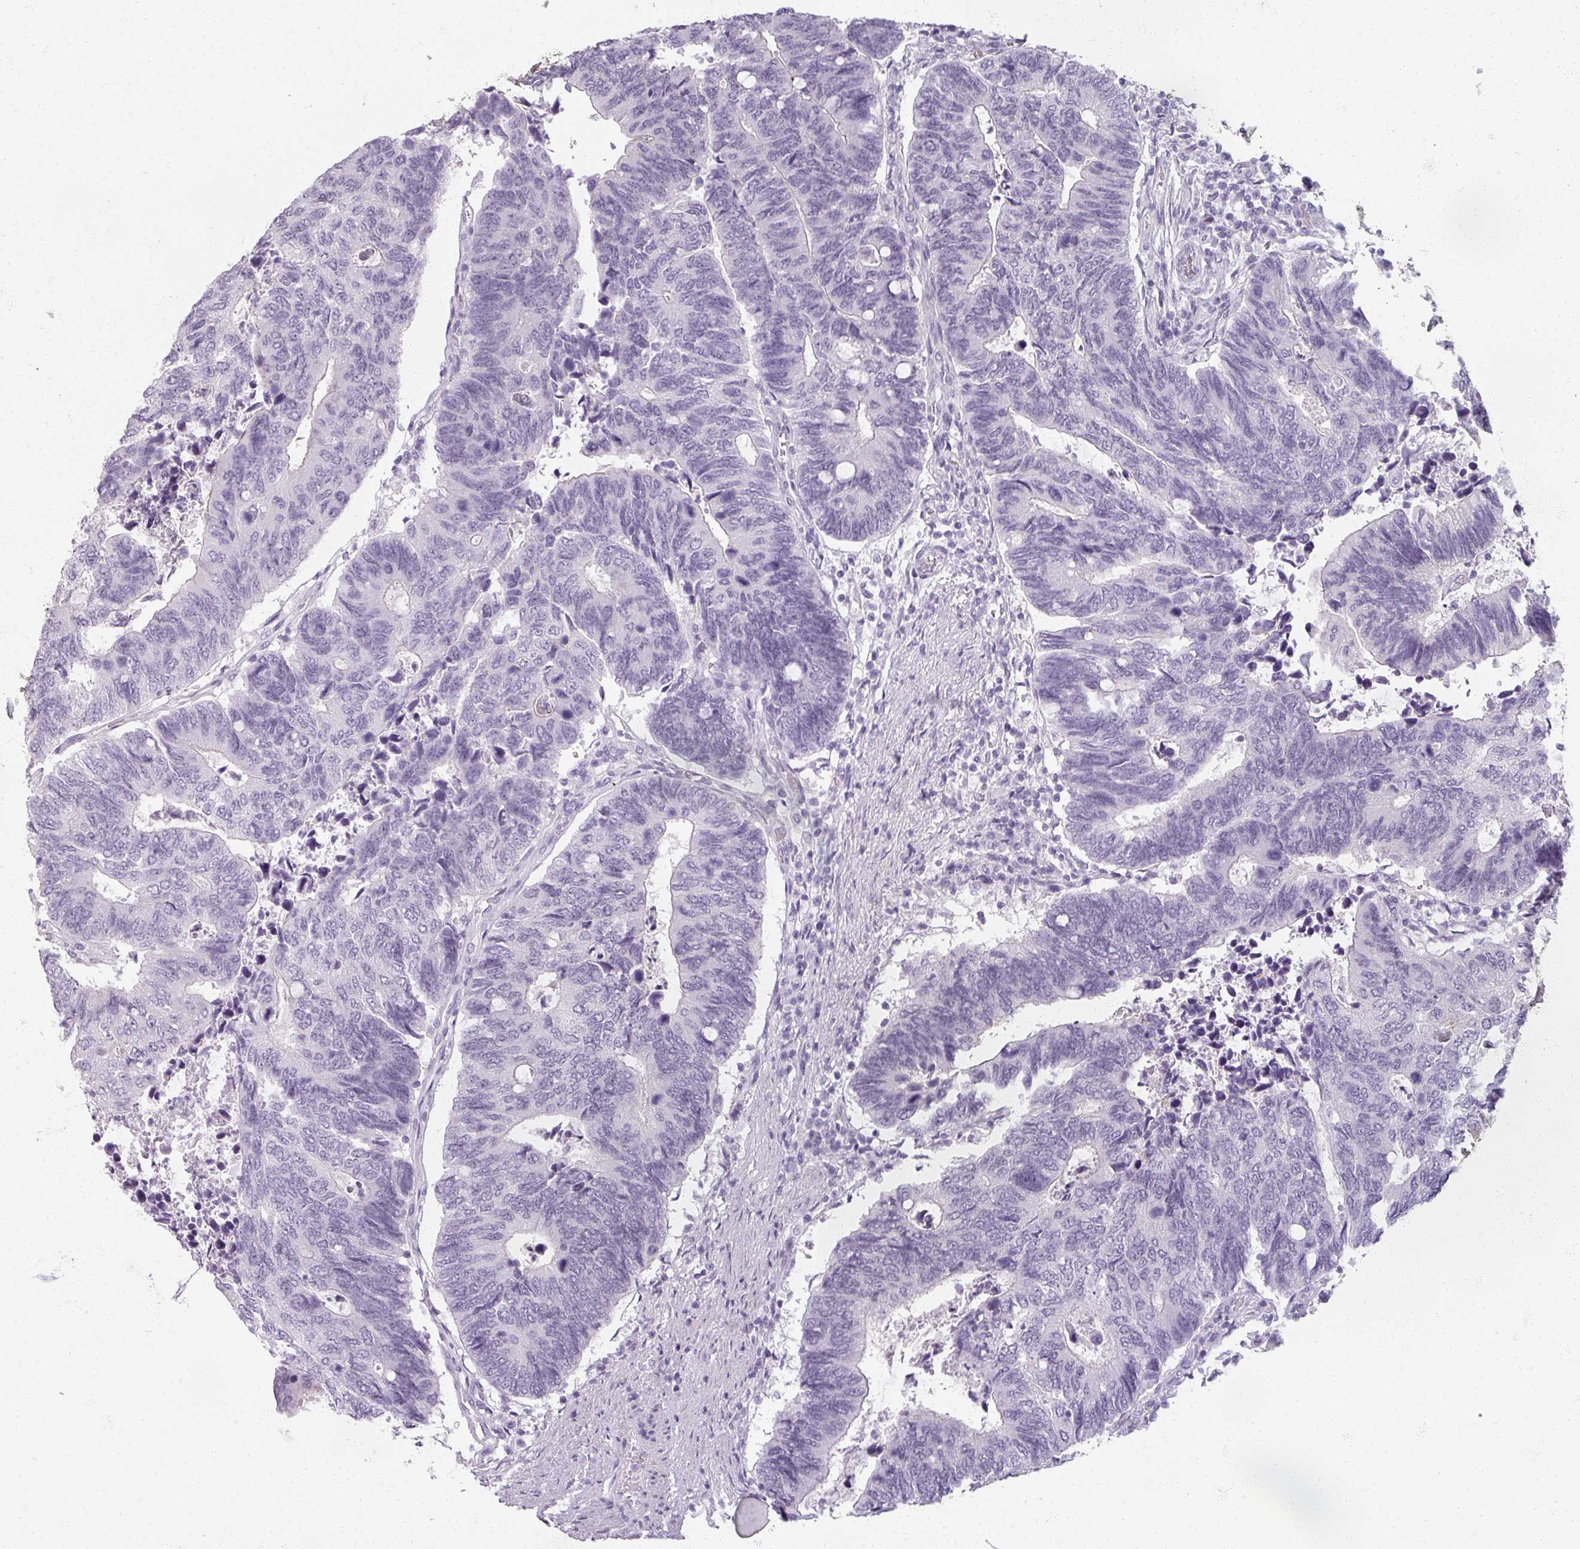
{"staining": {"intensity": "negative", "quantity": "none", "location": "none"}, "tissue": "colorectal cancer", "cell_type": "Tumor cells", "image_type": "cancer", "snomed": [{"axis": "morphology", "description": "Adenocarcinoma, NOS"}, {"axis": "topography", "description": "Colon"}], "caption": "The immunohistochemistry (IHC) image has no significant positivity in tumor cells of colorectal cancer (adenocarcinoma) tissue.", "gene": "RFPL2", "patient": {"sex": "male", "age": 87}}